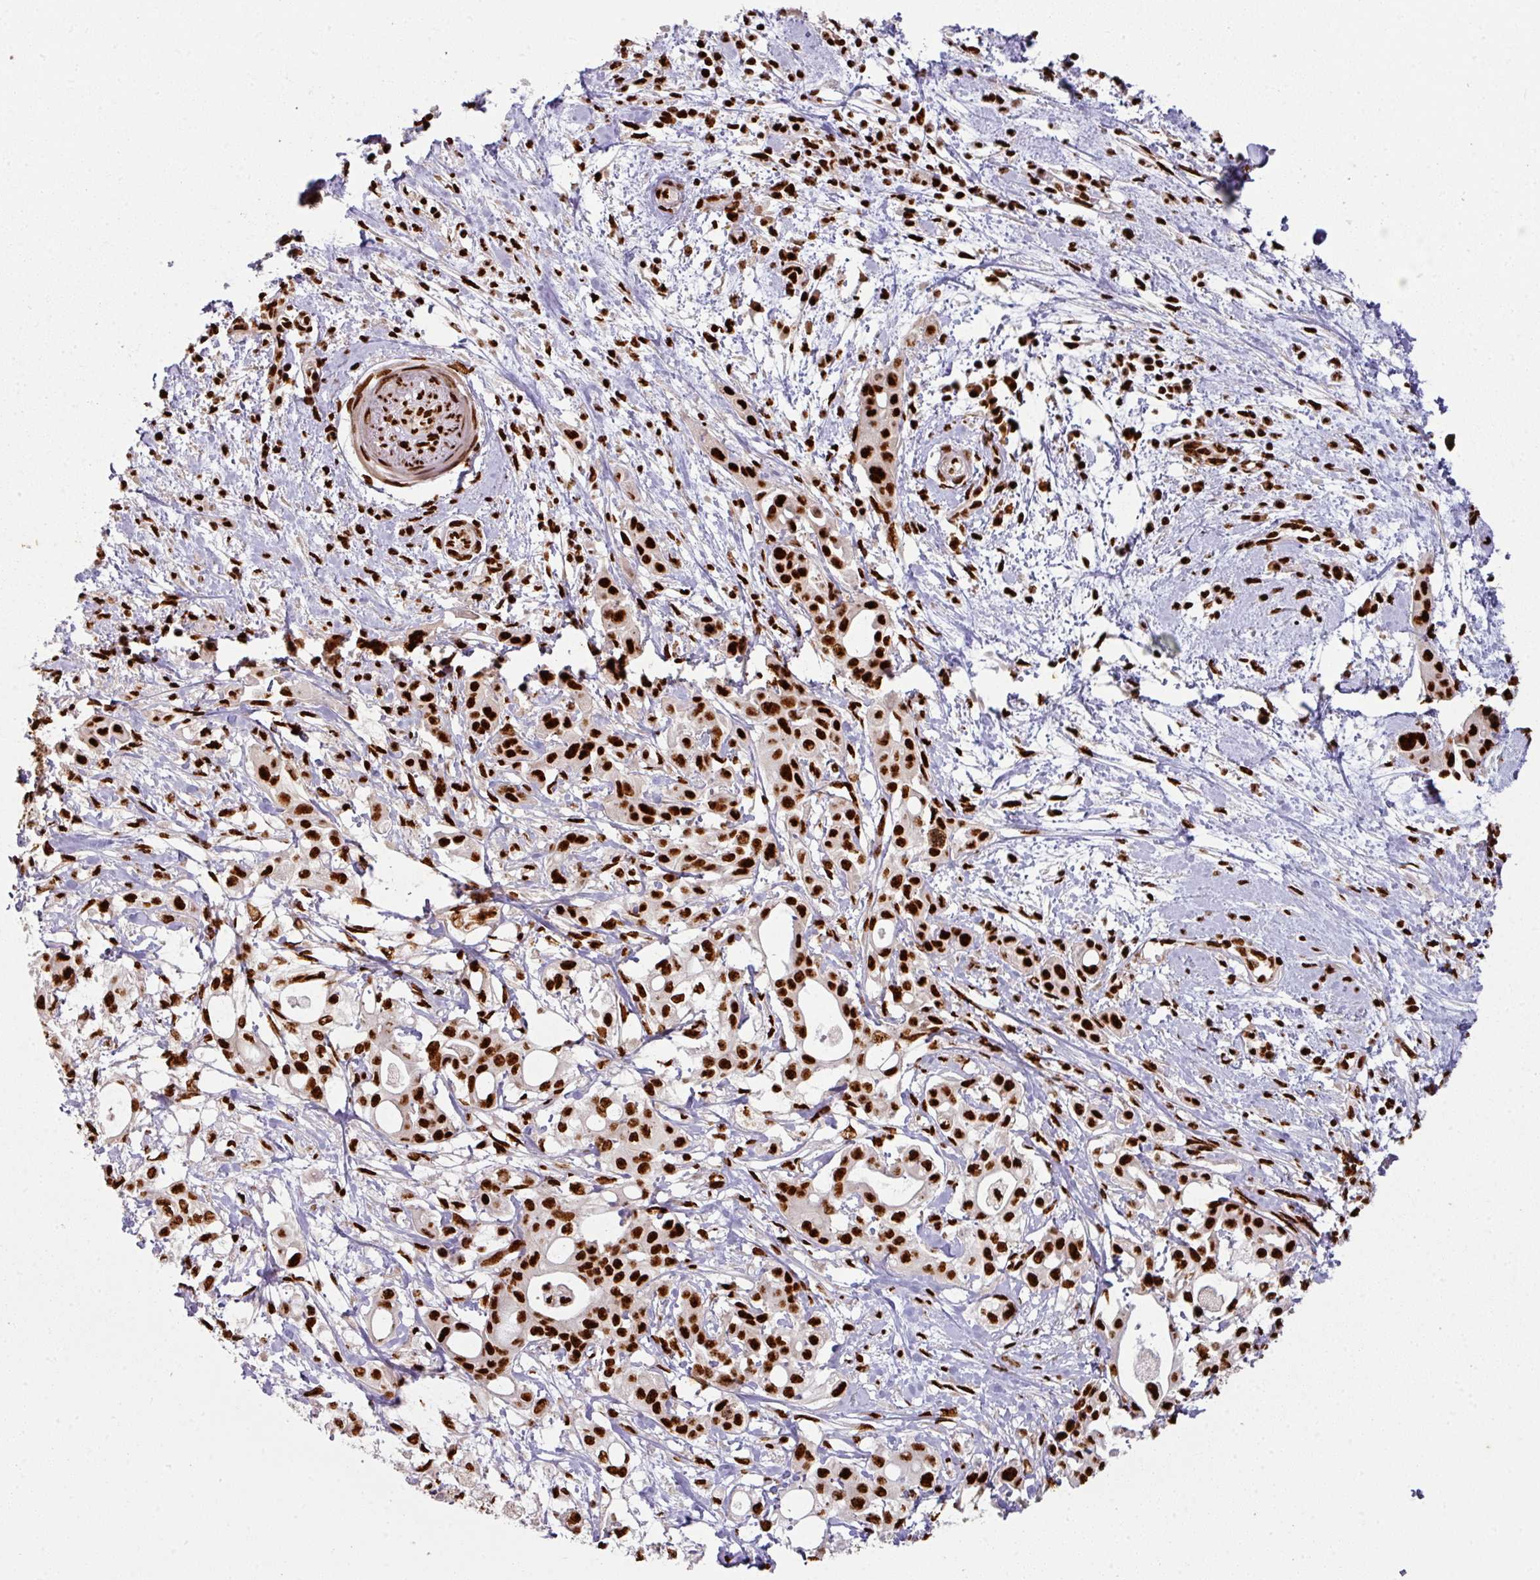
{"staining": {"intensity": "strong", "quantity": ">75%", "location": "nuclear"}, "tissue": "pancreatic cancer", "cell_type": "Tumor cells", "image_type": "cancer", "snomed": [{"axis": "morphology", "description": "Adenocarcinoma, NOS"}, {"axis": "topography", "description": "Pancreas"}], "caption": "Immunohistochemical staining of pancreatic adenocarcinoma displays strong nuclear protein staining in about >75% of tumor cells. (Stains: DAB (3,3'-diaminobenzidine) in brown, nuclei in blue, Microscopy: brightfield microscopy at high magnification).", "gene": "SIK3", "patient": {"sex": "female", "age": 68}}